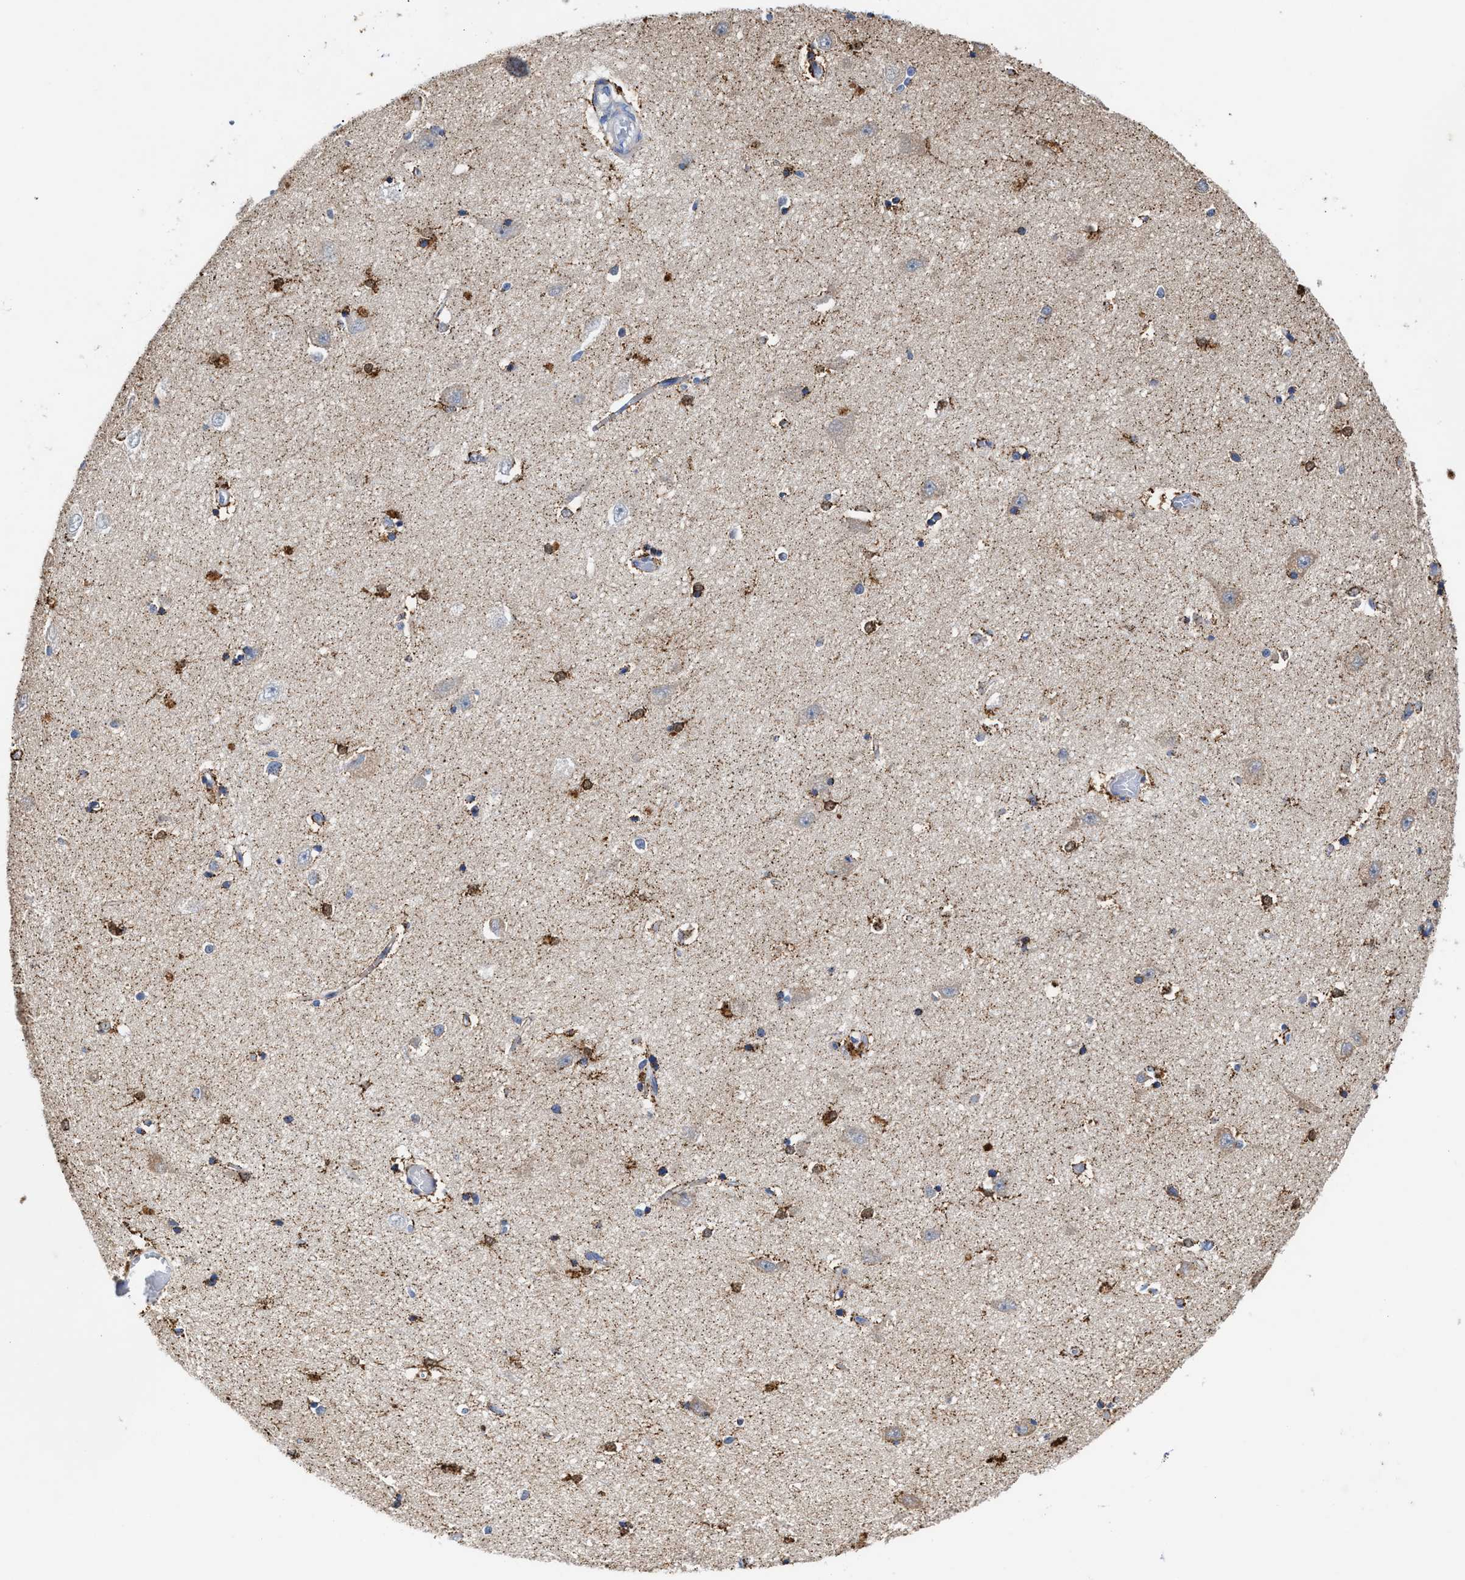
{"staining": {"intensity": "strong", "quantity": "25%-75%", "location": "cytoplasmic/membranous"}, "tissue": "hippocampus", "cell_type": "Glial cells", "image_type": "normal", "snomed": [{"axis": "morphology", "description": "Normal tissue, NOS"}, {"axis": "topography", "description": "Hippocampus"}], "caption": "IHC image of normal human hippocampus stained for a protein (brown), which shows high levels of strong cytoplasmic/membranous expression in approximately 25%-75% of glial cells.", "gene": "JAG1", "patient": {"sex": "male", "age": 45}}